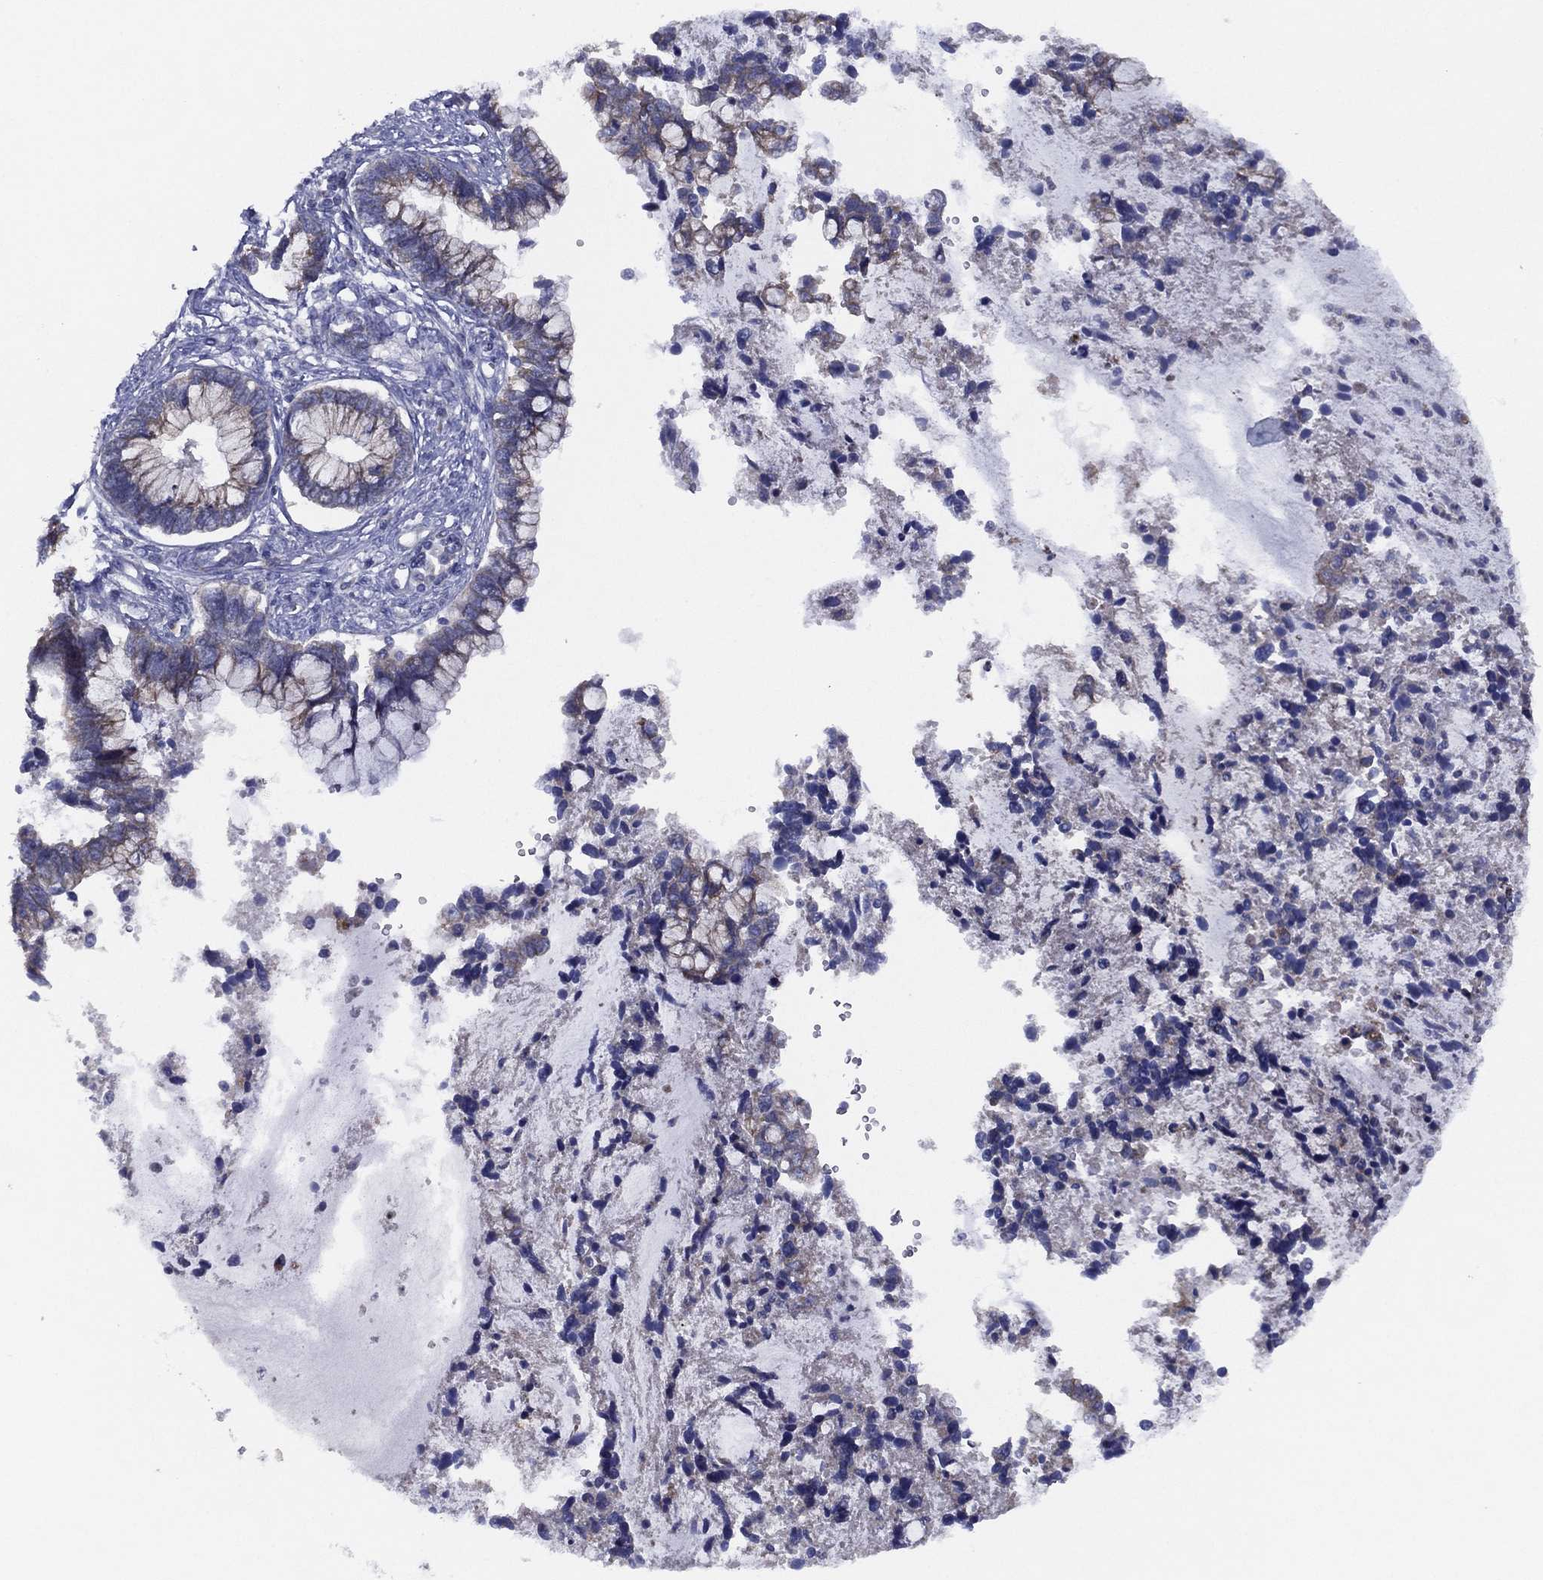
{"staining": {"intensity": "weak", "quantity": "25%-75%", "location": "cytoplasmic/membranous"}, "tissue": "cervical cancer", "cell_type": "Tumor cells", "image_type": "cancer", "snomed": [{"axis": "morphology", "description": "Adenocarcinoma, NOS"}, {"axis": "topography", "description": "Cervix"}], "caption": "IHC histopathology image of neoplastic tissue: adenocarcinoma (cervical) stained using immunohistochemistry (IHC) exhibits low levels of weak protein expression localized specifically in the cytoplasmic/membranous of tumor cells, appearing as a cytoplasmic/membranous brown color.", "gene": "ZNF223", "patient": {"sex": "female", "age": 44}}